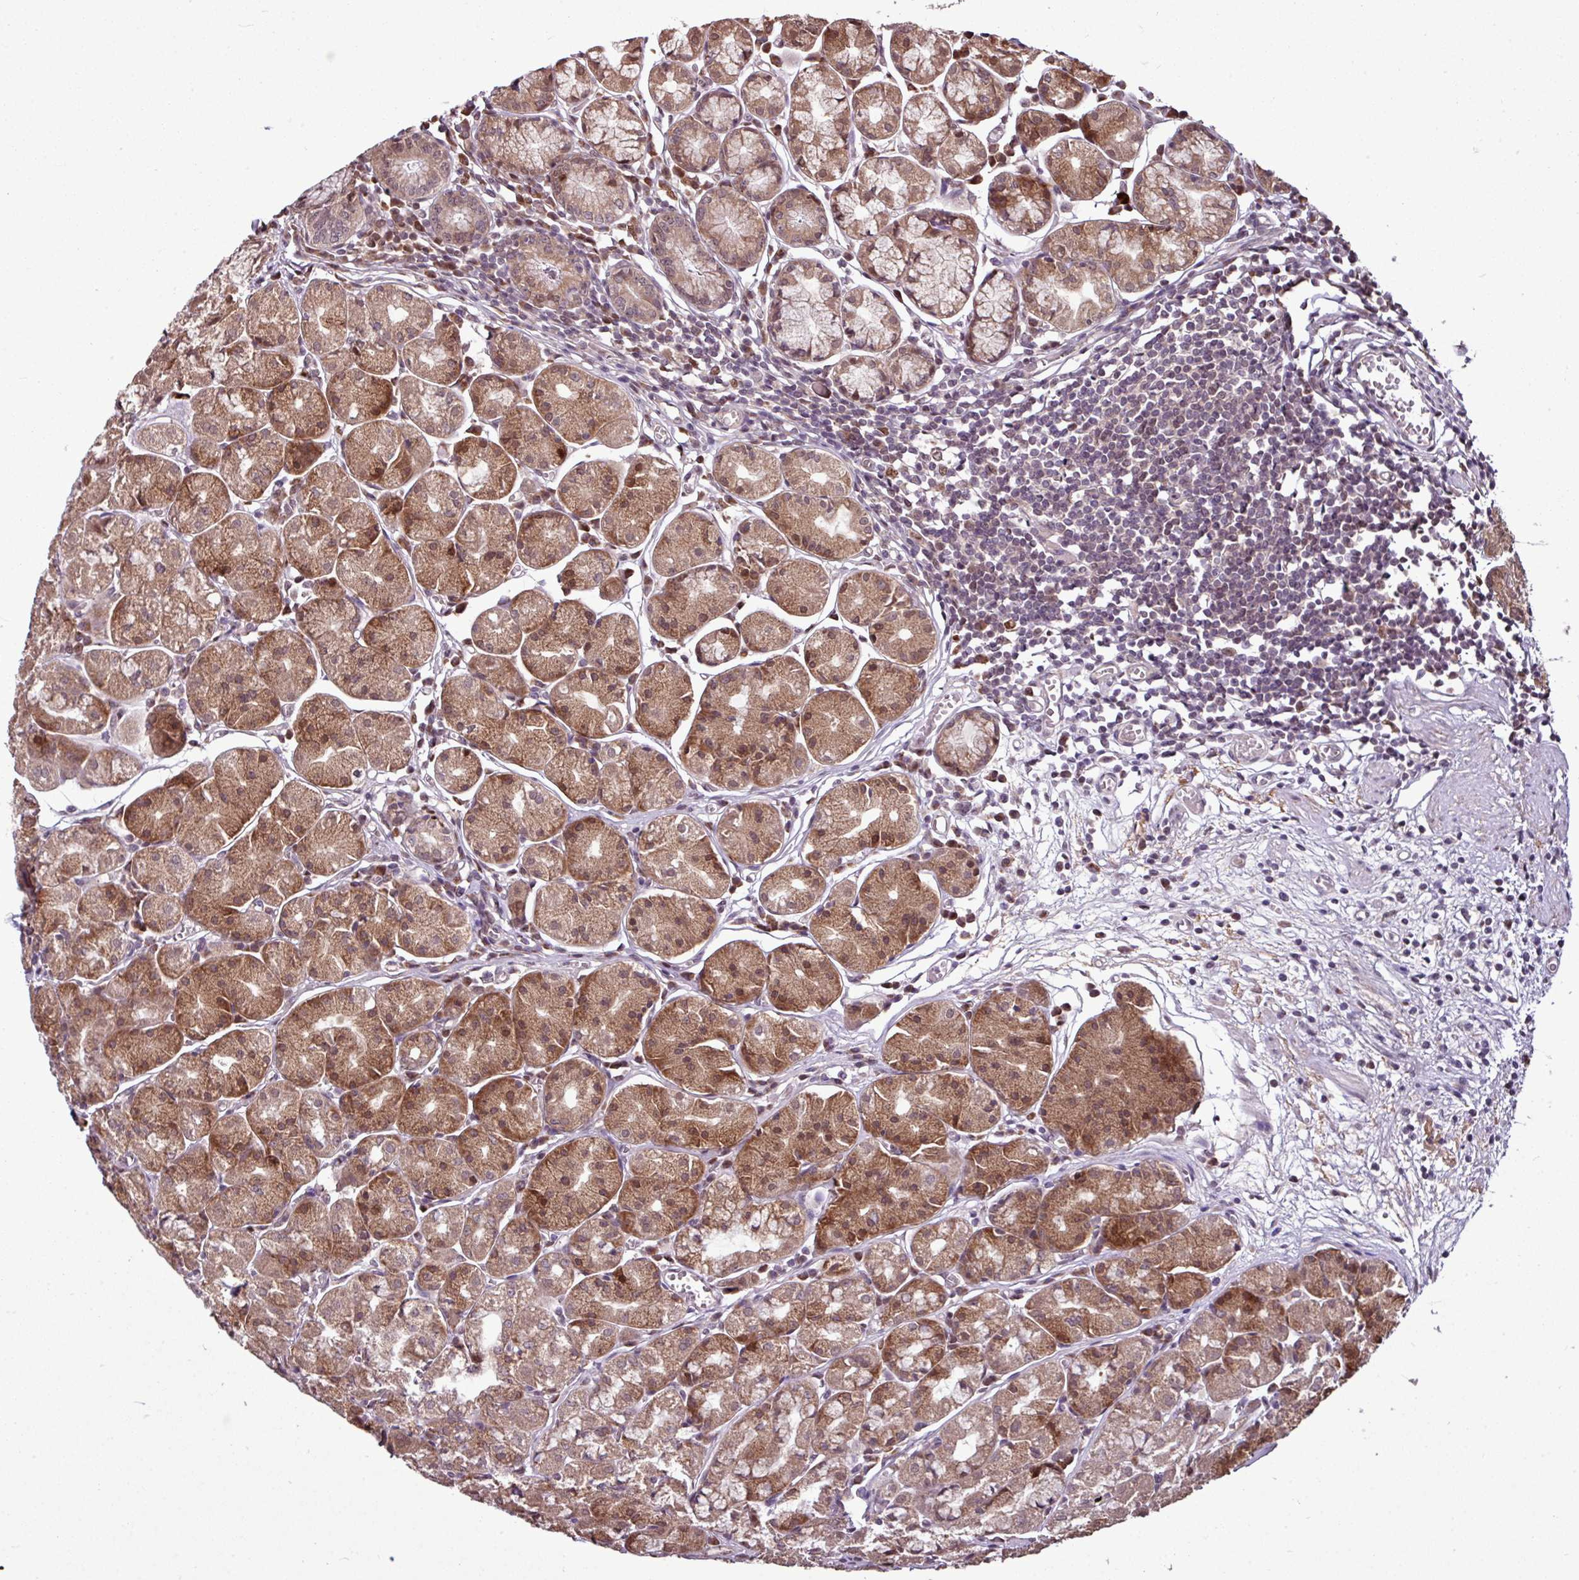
{"staining": {"intensity": "strong", "quantity": "25%-75%", "location": "cytoplasmic/membranous,nuclear"}, "tissue": "stomach", "cell_type": "Glandular cells", "image_type": "normal", "snomed": [{"axis": "morphology", "description": "Normal tissue, NOS"}, {"axis": "topography", "description": "Stomach"}], "caption": "IHC image of normal stomach: stomach stained using immunohistochemistry (IHC) displays high levels of strong protein expression localized specifically in the cytoplasmic/membranous,nuclear of glandular cells, appearing as a cytoplasmic/membranous,nuclear brown color.", "gene": "SKIC2", "patient": {"sex": "male", "age": 55}}